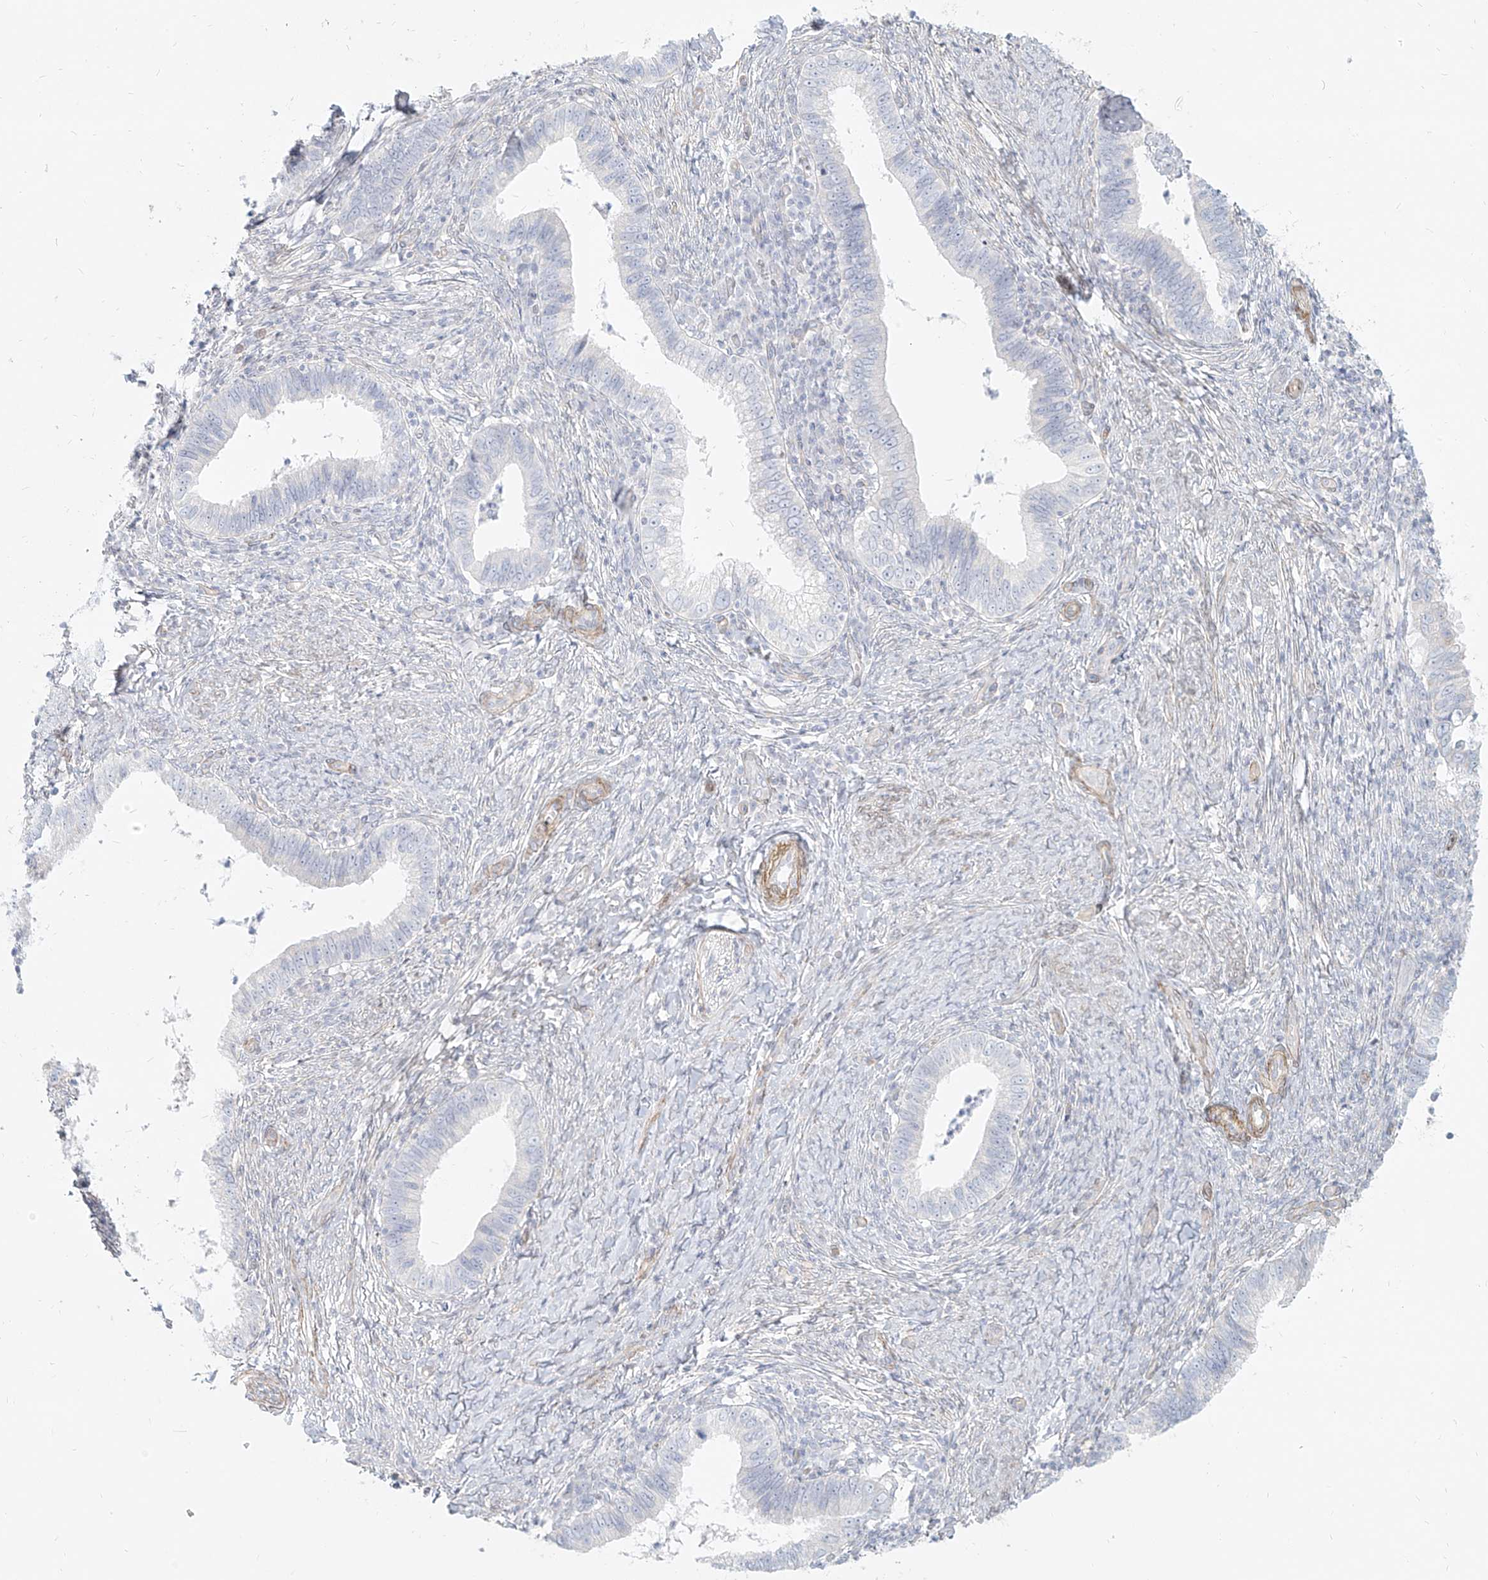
{"staining": {"intensity": "negative", "quantity": "none", "location": "none"}, "tissue": "cervical cancer", "cell_type": "Tumor cells", "image_type": "cancer", "snomed": [{"axis": "morphology", "description": "Adenocarcinoma, NOS"}, {"axis": "topography", "description": "Cervix"}], "caption": "High power microscopy photomicrograph of an immunohistochemistry (IHC) micrograph of cervical cancer (adenocarcinoma), revealing no significant expression in tumor cells.", "gene": "ITPKB", "patient": {"sex": "female", "age": 36}}